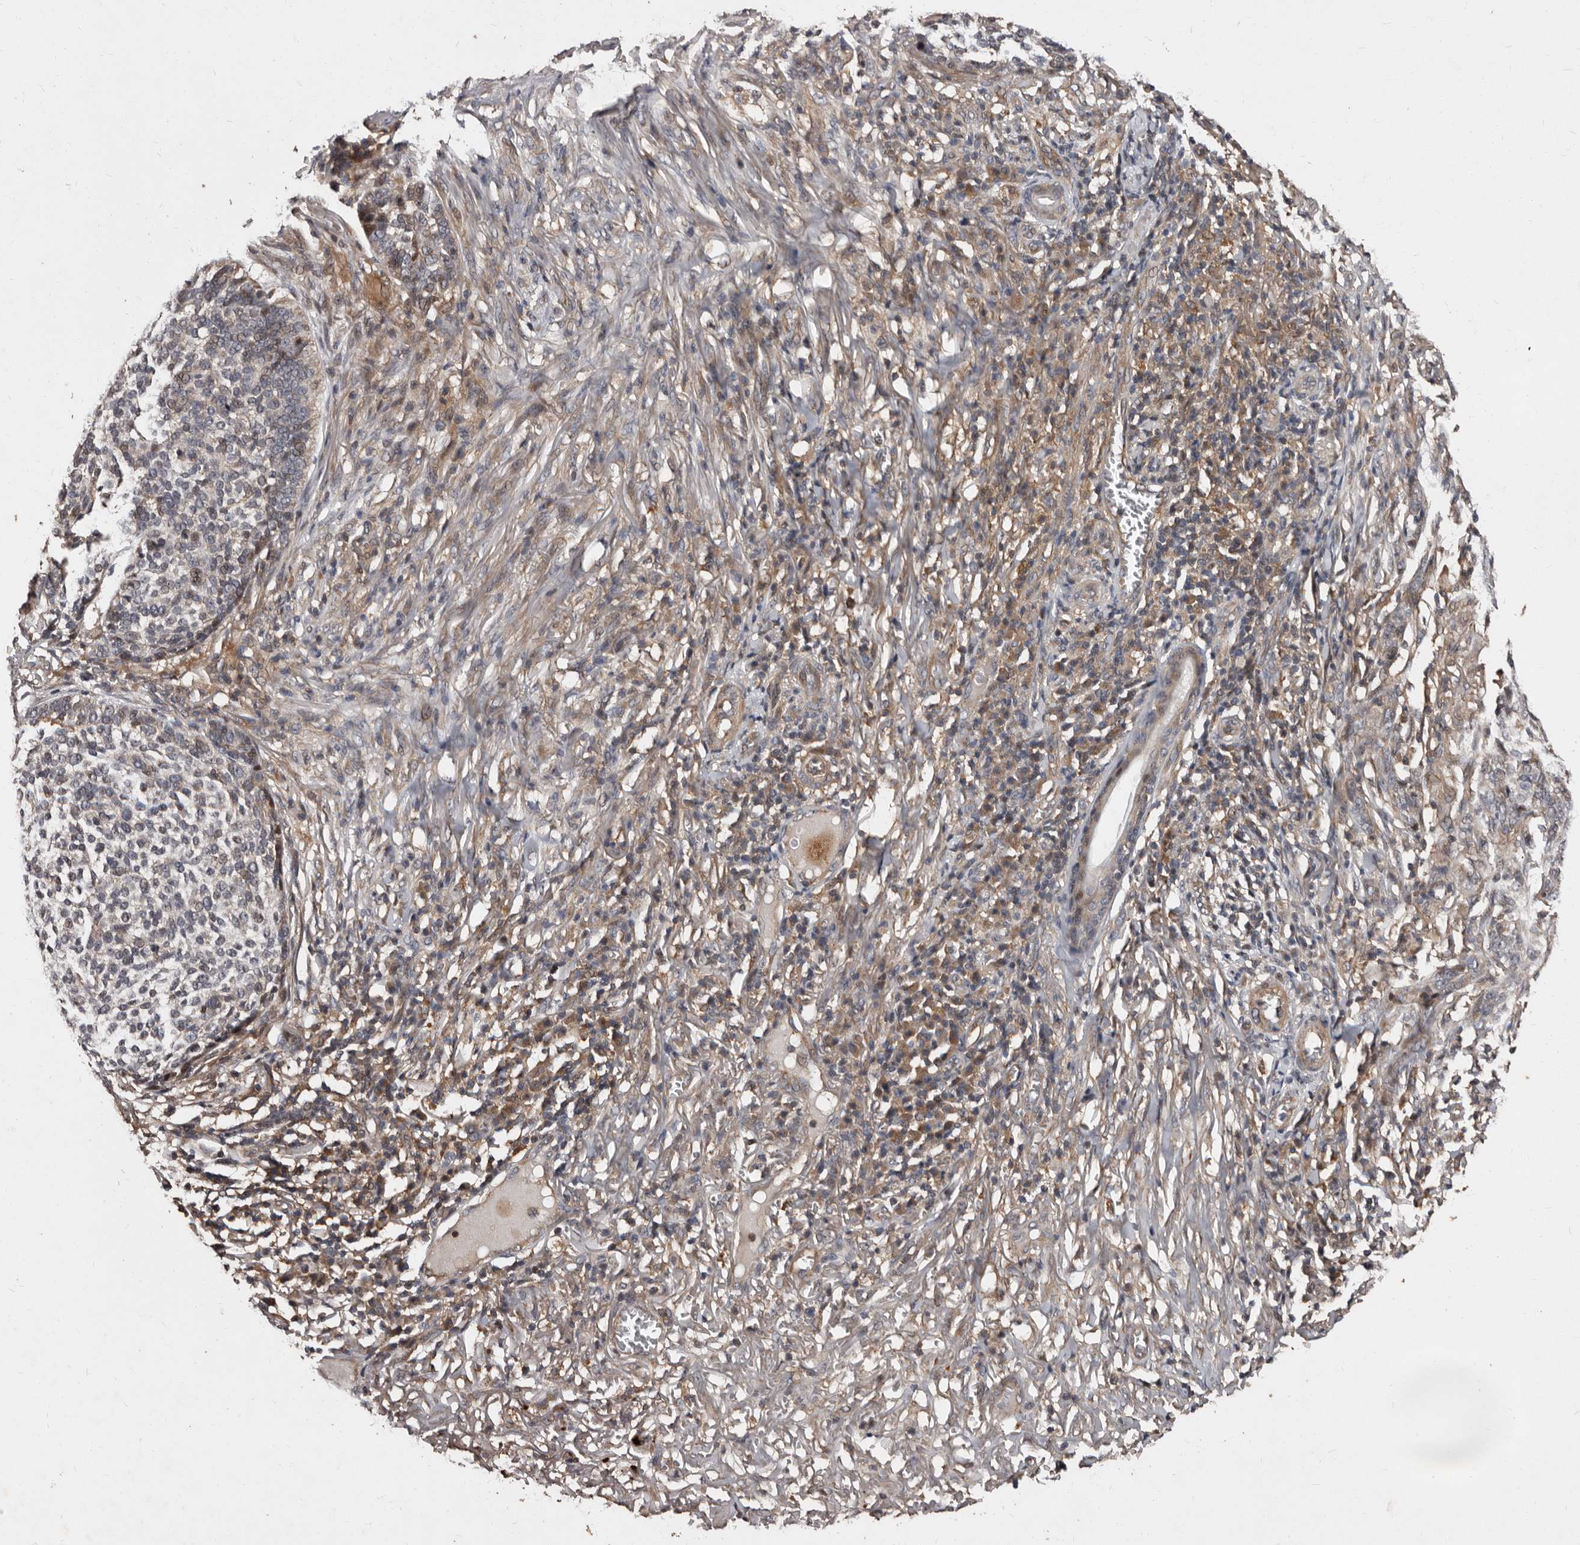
{"staining": {"intensity": "negative", "quantity": "none", "location": "none"}, "tissue": "skin cancer", "cell_type": "Tumor cells", "image_type": "cancer", "snomed": [{"axis": "morphology", "description": "Basal cell carcinoma"}, {"axis": "topography", "description": "Skin"}], "caption": "Skin basal cell carcinoma stained for a protein using IHC demonstrates no expression tumor cells.", "gene": "MKRN3", "patient": {"sex": "male", "age": 85}}